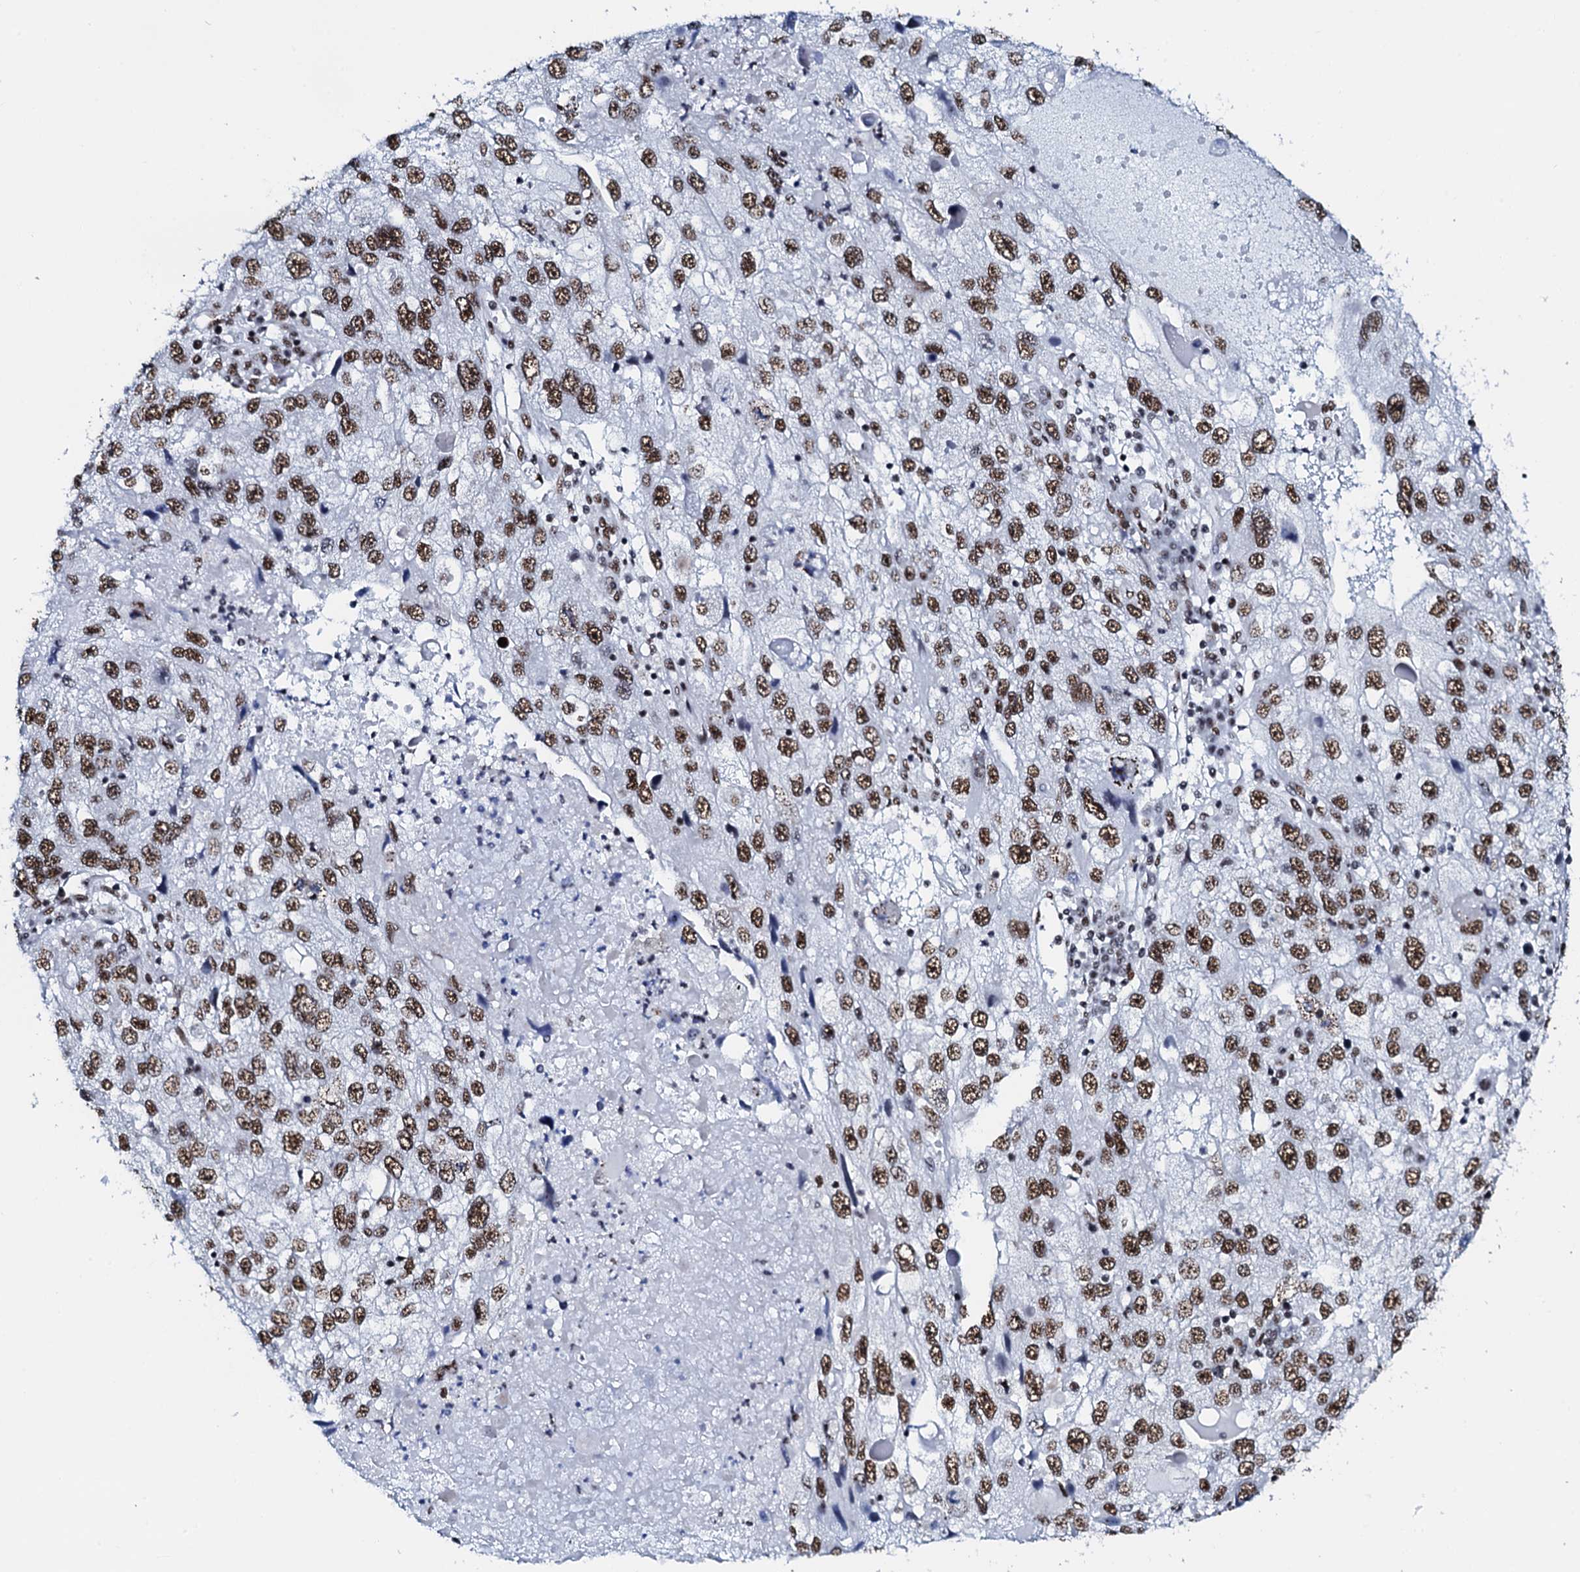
{"staining": {"intensity": "strong", "quantity": ">75%", "location": "nuclear"}, "tissue": "endometrial cancer", "cell_type": "Tumor cells", "image_type": "cancer", "snomed": [{"axis": "morphology", "description": "Adenocarcinoma, NOS"}, {"axis": "topography", "description": "Endometrium"}], "caption": "An immunohistochemistry micrograph of neoplastic tissue is shown. Protein staining in brown highlights strong nuclear positivity in adenocarcinoma (endometrial) within tumor cells.", "gene": "NKAPD1", "patient": {"sex": "female", "age": 49}}